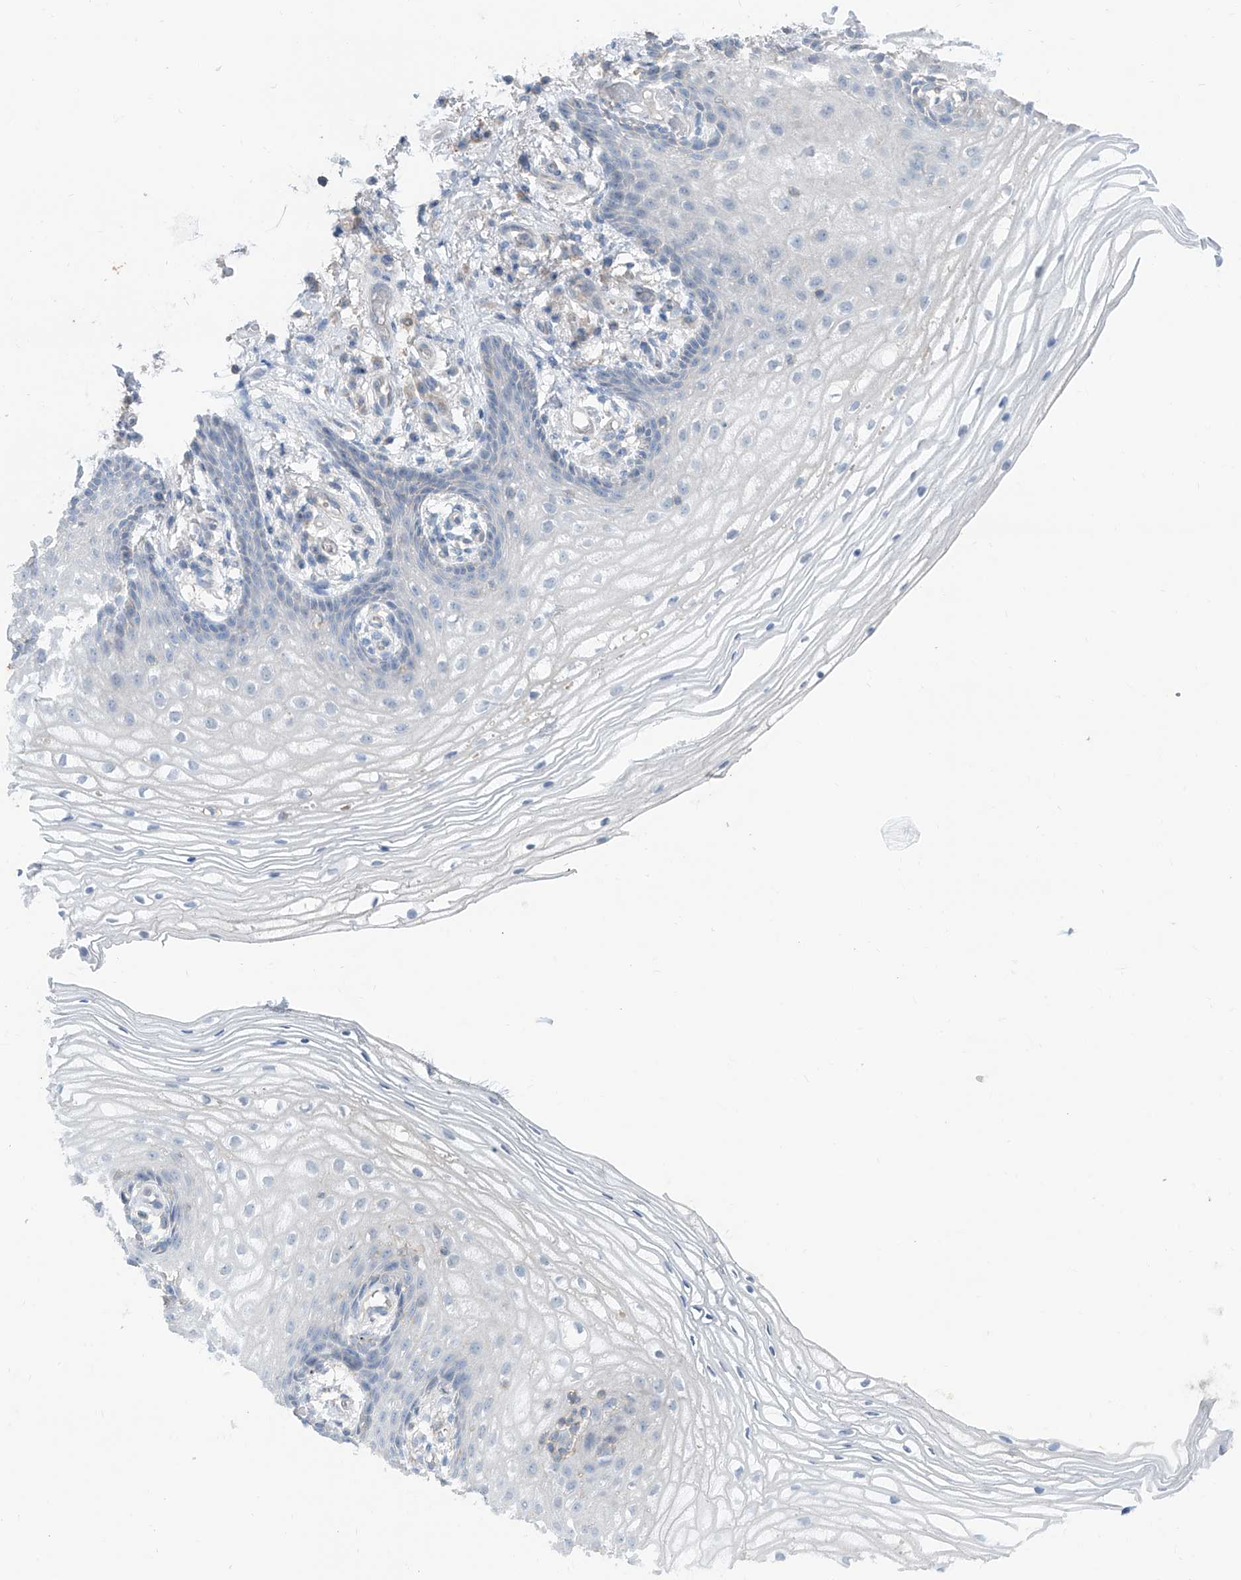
{"staining": {"intensity": "negative", "quantity": "none", "location": "none"}, "tissue": "vagina", "cell_type": "Squamous epithelial cells", "image_type": "normal", "snomed": [{"axis": "morphology", "description": "Normal tissue, NOS"}, {"axis": "topography", "description": "Vagina"}], "caption": "Squamous epithelial cells show no significant staining in normal vagina. (Brightfield microscopy of DAB IHC at high magnification).", "gene": "ANKRD34A", "patient": {"sex": "female", "age": 60}}